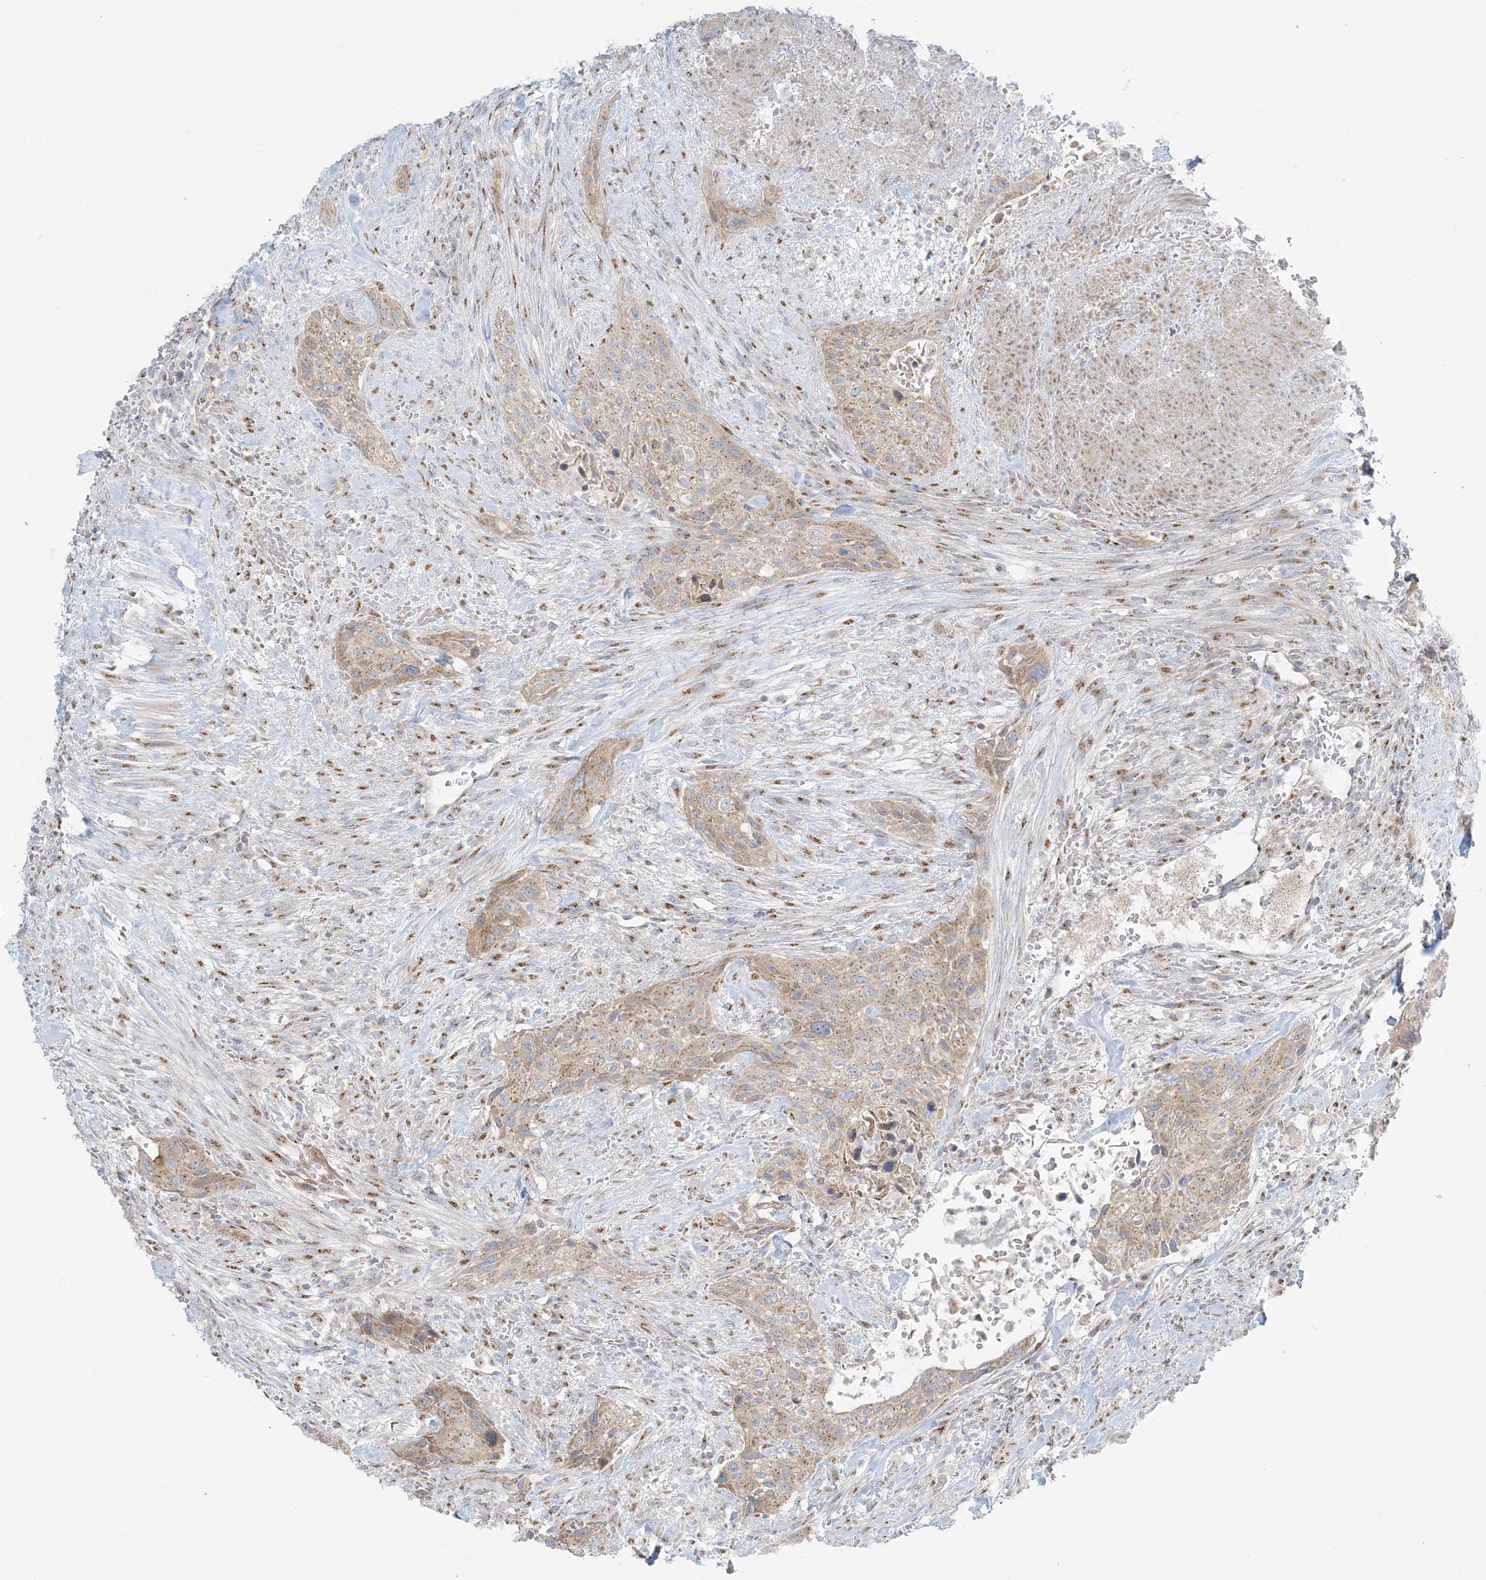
{"staining": {"intensity": "weak", "quantity": ">75%", "location": "cytoplasmic/membranous"}, "tissue": "urothelial cancer", "cell_type": "Tumor cells", "image_type": "cancer", "snomed": [{"axis": "morphology", "description": "Urothelial carcinoma, High grade"}, {"axis": "topography", "description": "Urinary bladder"}], "caption": "Immunohistochemistry (IHC) (DAB) staining of human urothelial carcinoma (high-grade) displays weak cytoplasmic/membranous protein expression in approximately >75% of tumor cells. (Brightfield microscopy of DAB IHC at high magnification).", "gene": "AFTPH", "patient": {"sex": "male", "age": 35}}